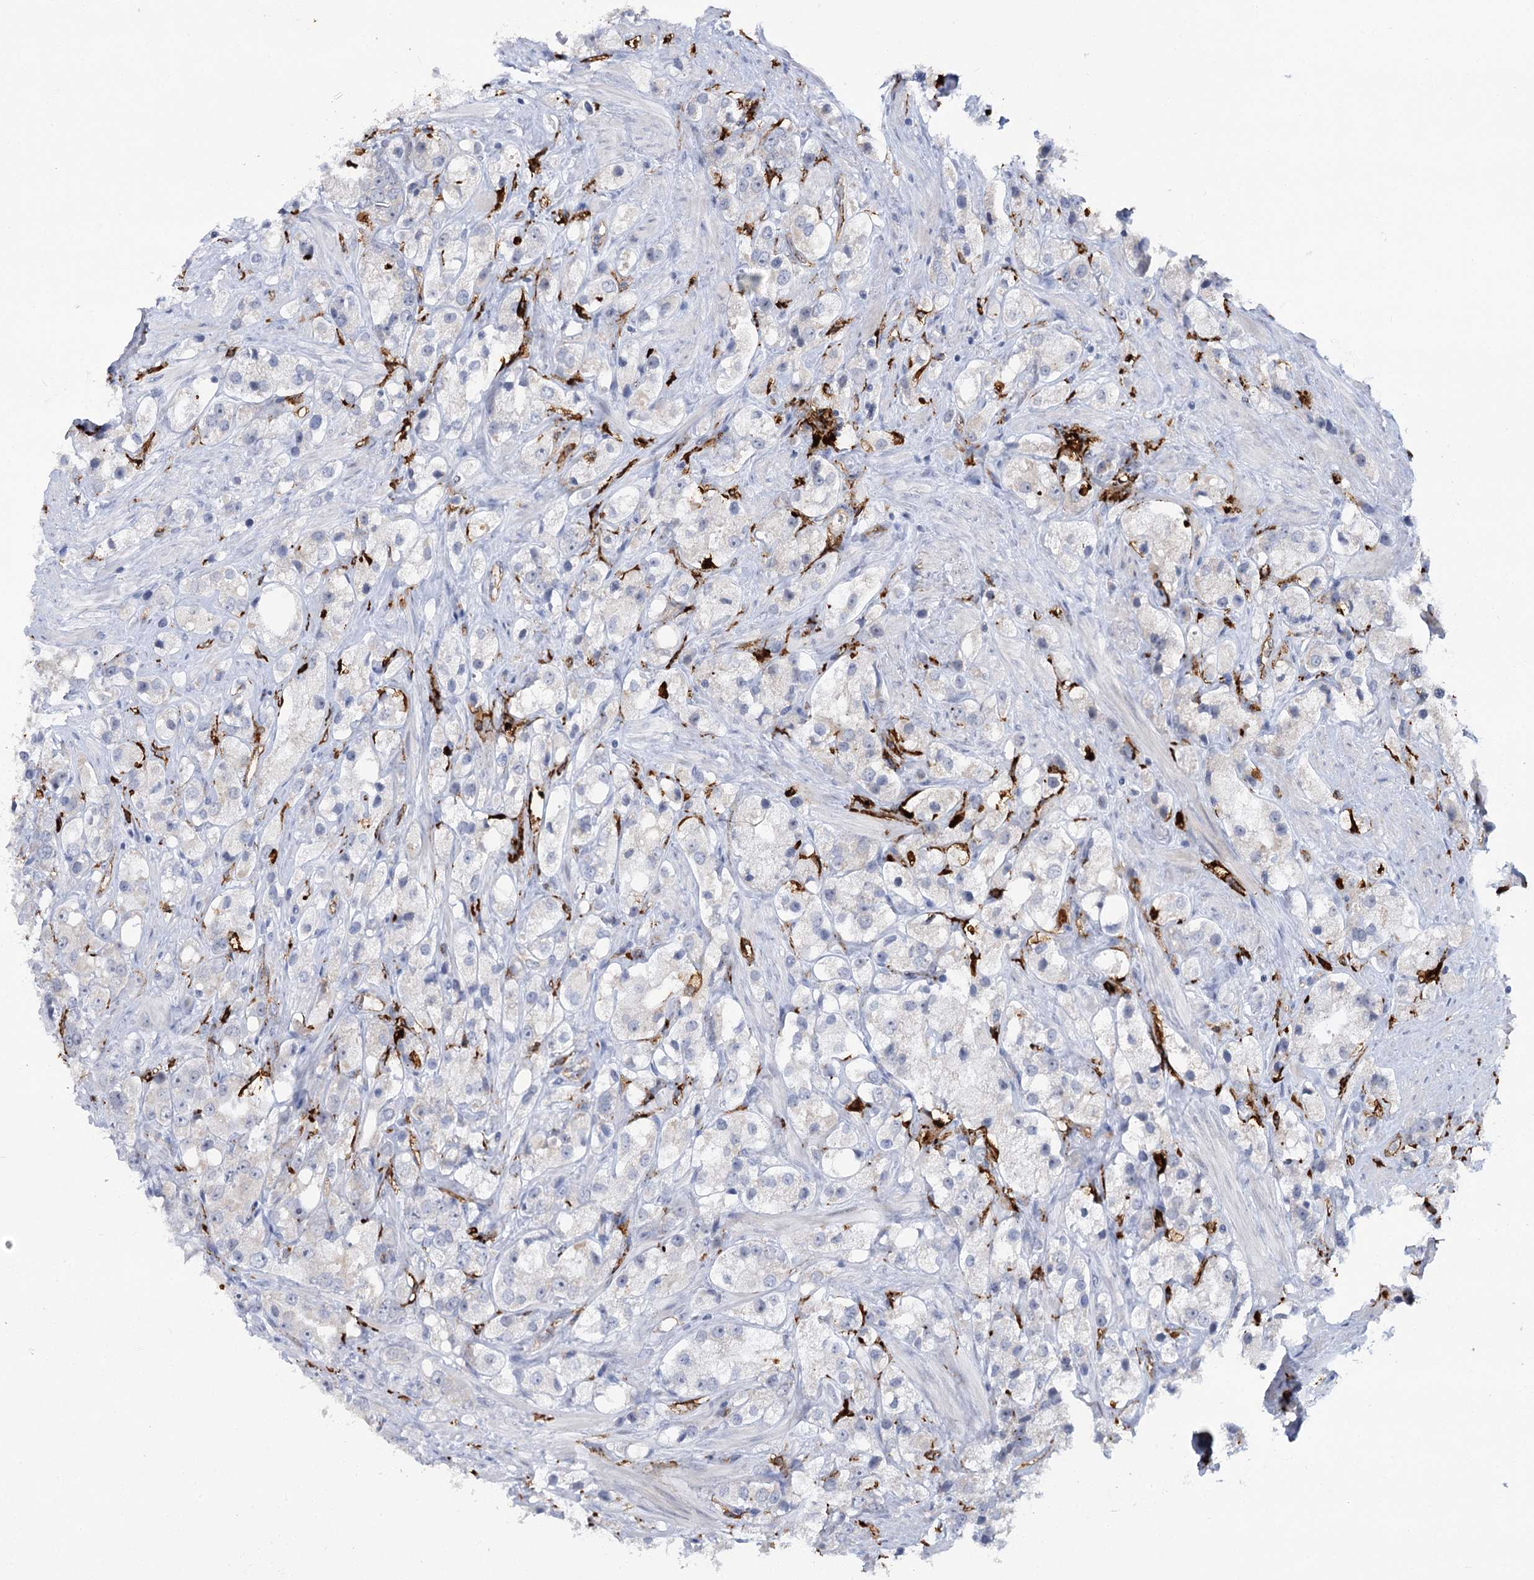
{"staining": {"intensity": "negative", "quantity": "none", "location": "none"}, "tissue": "prostate cancer", "cell_type": "Tumor cells", "image_type": "cancer", "snomed": [{"axis": "morphology", "description": "Adenocarcinoma, NOS"}, {"axis": "topography", "description": "Prostate"}], "caption": "The photomicrograph reveals no significant staining in tumor cells of prostate cancer. (Stains: DAB (3,3'-diaminobenzidine) IHC with hematoxylin counter stain, Microscopy: brightfield microscopy at high magnification).", "gene": "PIWIL4", "patient": {"sex": "male", "age": 79}}